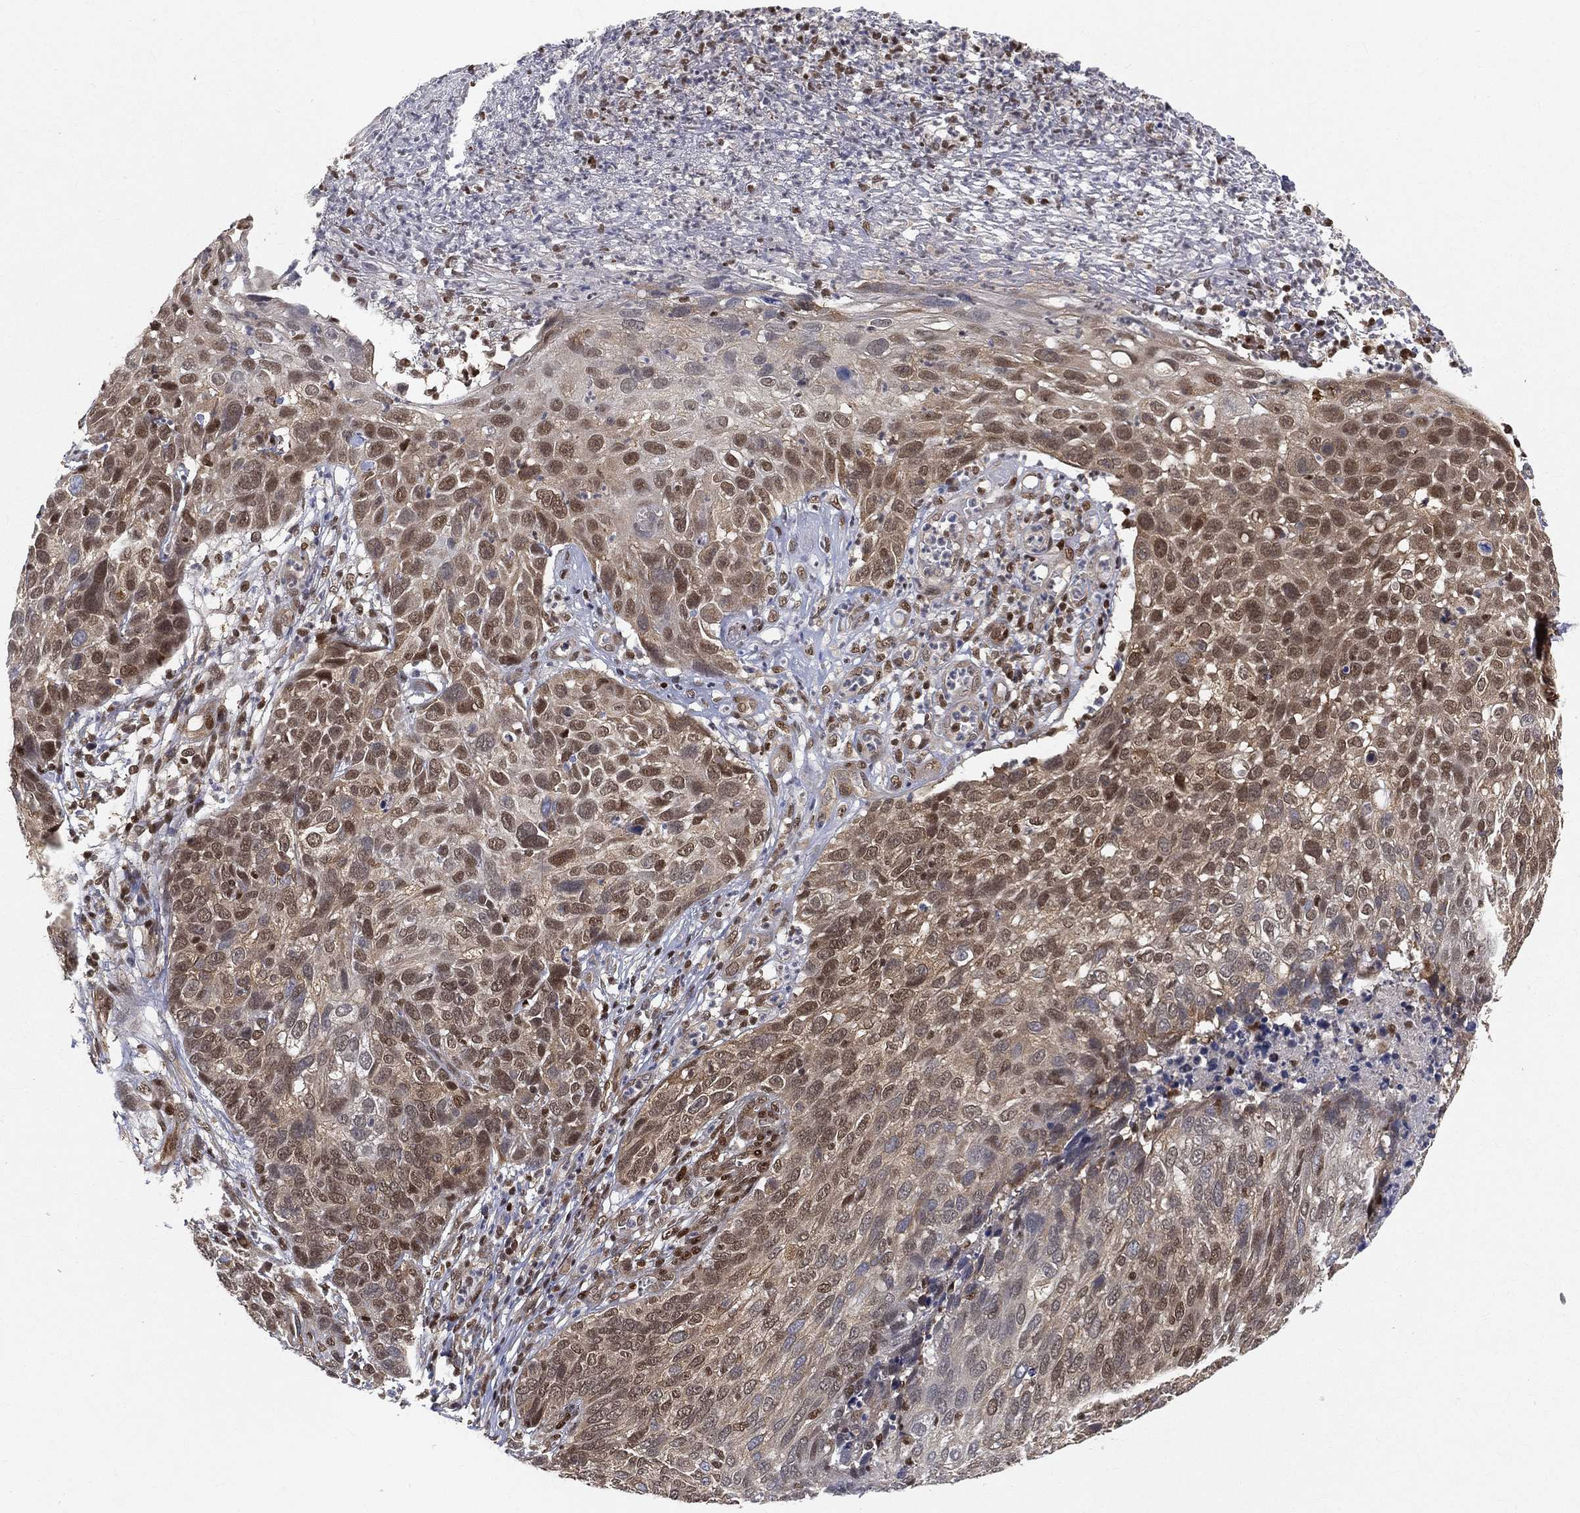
{"staining": {"intensity": "moderate", "quantity": "25%-75%", "location": "nuclear"}, "tissue": "skin cancer", "cell_type": "Tumor cells", "image_type": "cancer", "snomed": [{"axis": "morphology", "description": "Squamous cell carcinoma, NOS"}, {"axis": "topography", "description": "Skin"}], "caption": "Immunohistochemical staining of human skin cancer (squamous cell carcinoma) reveals medium levels of moderate nuclear protein expression in about 25%-75% of tumor cells. The protein is shown in brown color, while the nuclei are stained blue.", "gene": "CRTC3", "patient": {"sex": "male", "age": 92}}